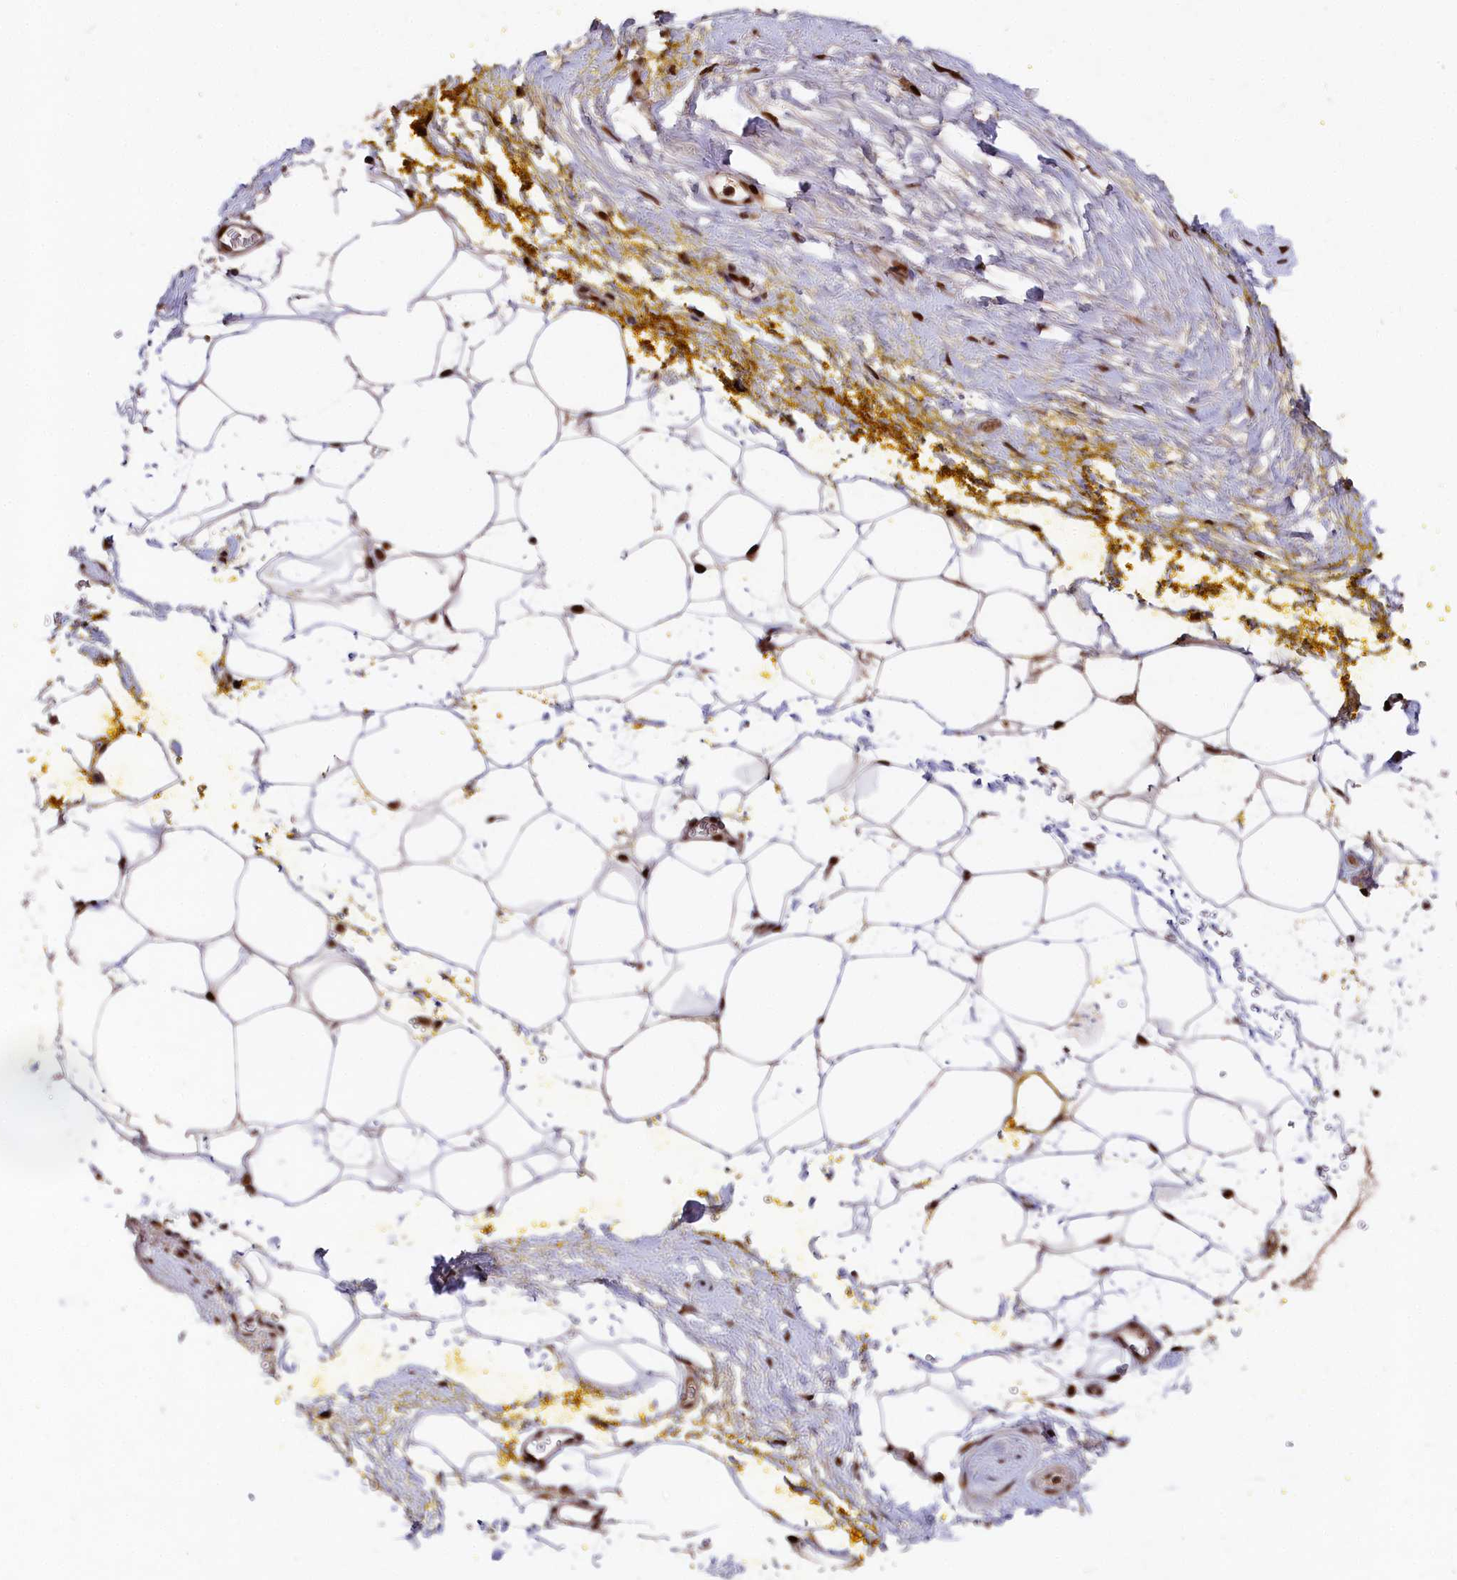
{"staining": {"intensity": "strong", "quantity": ">75%", "location": "nuclear"}, "tissue": "adipose tissue", "cell_type": "Adipocytes", "image_type": "normal", "snomed": [{"axis": "morphology", "description": "Normal tissue, NOS"}, {"axis": "morphology", "description": "Adenocarcinoma, Low grade"}, {"axis": "topography", "description": "Prostate"}, {"axis": "topography", "description": "Peripheral nerve tissue"}], "caption": "Strong nuclear staining is present in about >75% of adipocytes in benign adipose tissue. The staining was performed using DAB (3,3'-diaminobenzidine), with brown indicating positive protein expression. Nuclei are stained blue with hematoxylin.", "gene": "MCF2L2", "patient": {"sex": "male", "age": 63}}